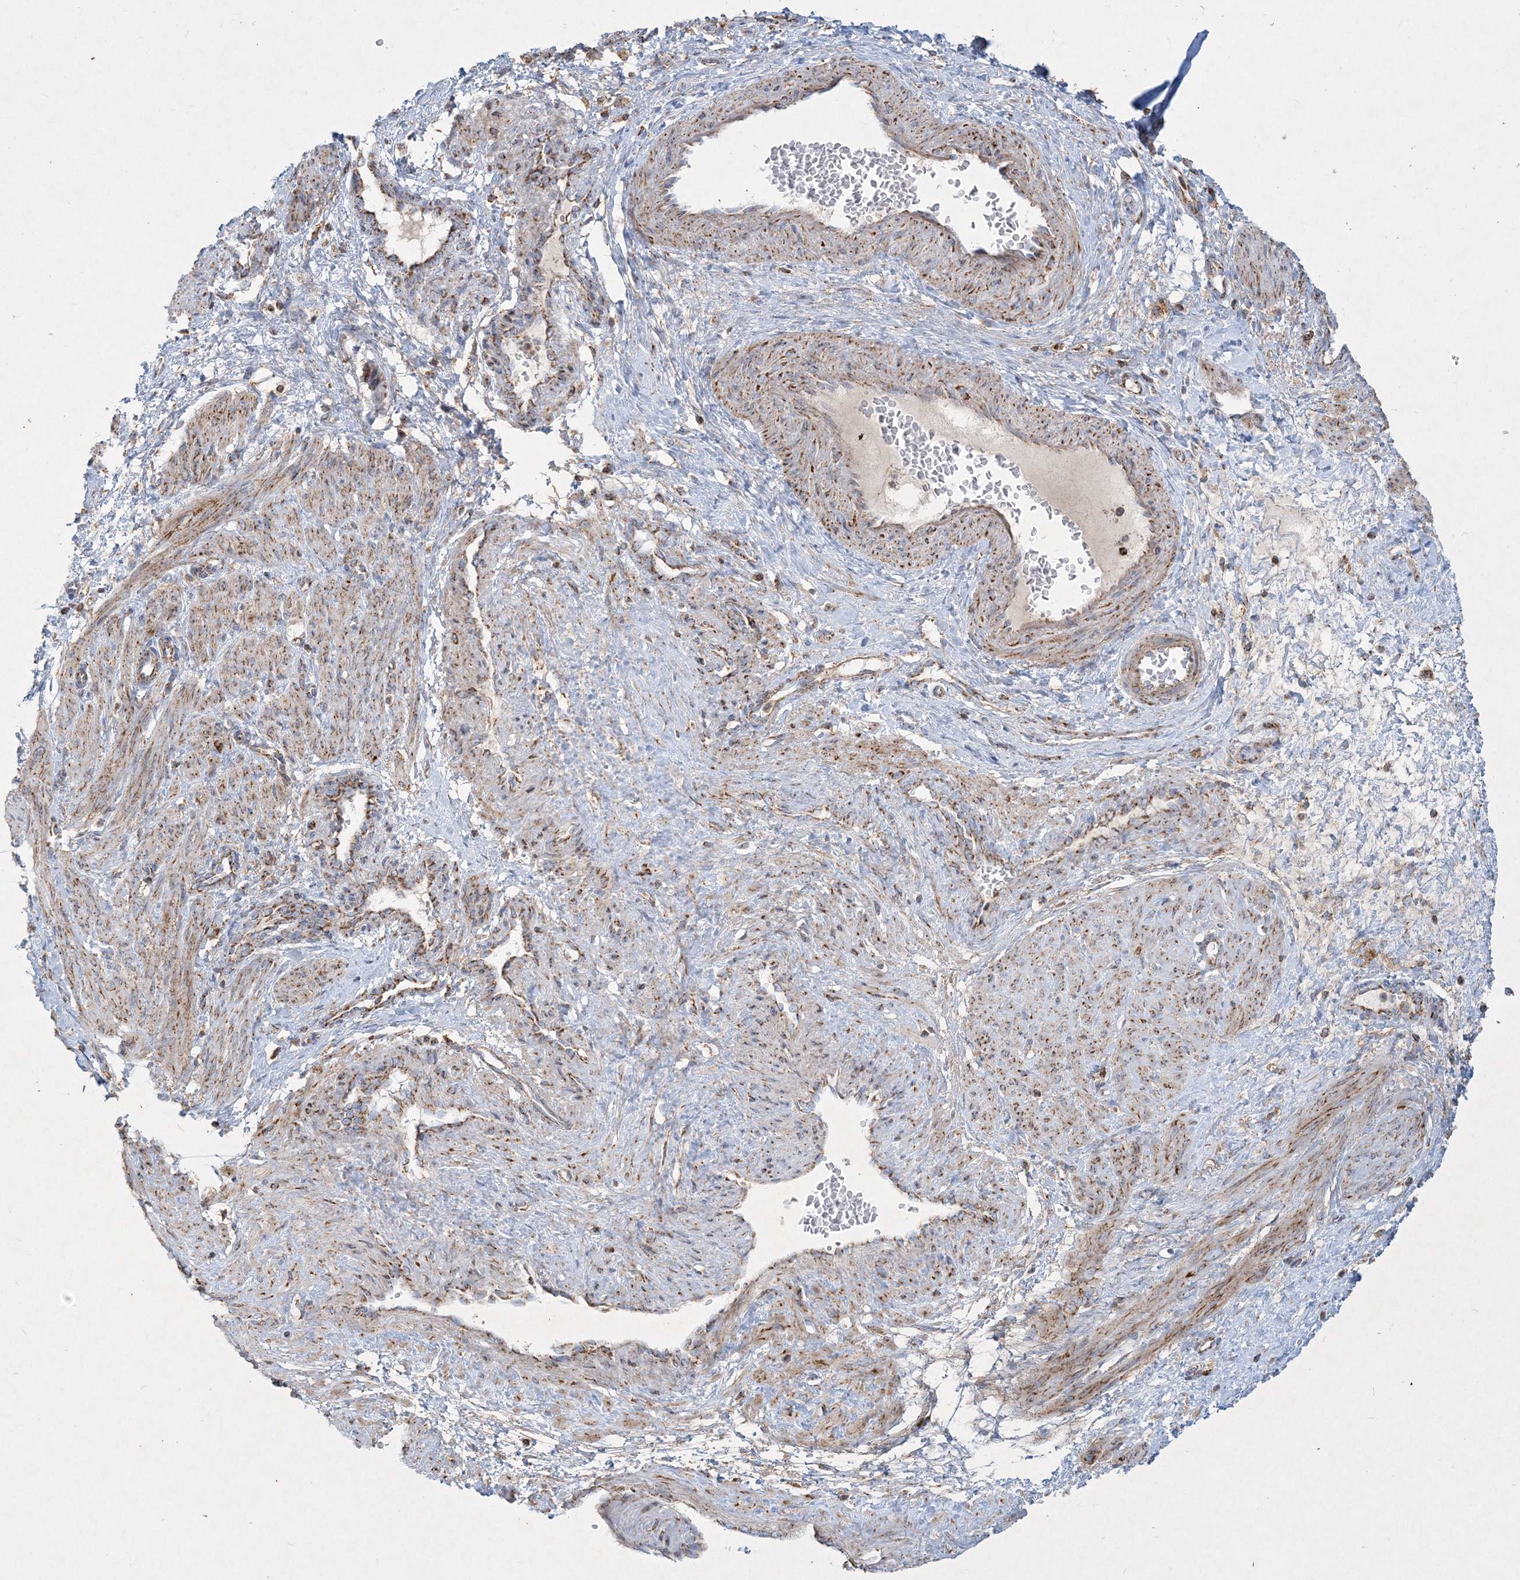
{"staining": {"intensity": "moderate", "quantity": ">75%", "location": "cytoplasmic/membranous"}, "tissue": "smooth muscle", "cell_type": "Smooth muscle cells", "image_type": "normal", "snomed": [{"axis": "morphology", "description": "Normal tissue, NOS"}, {"axis": "topography", "description": "Endometrium"}], "caption": "High-magnification brightfield microscopy of normal smooth muscle stained with DAB (3,3'-diaminobenzidine) (brown) and counterstained with hematoxylin (blue). smooth muscle cells exhibit moderate cytoplasmic/membranous staining is appreciated in approximately>75% of cells.", "gene": "BEND4", "patient": {"sex": "female", "age": 33}}